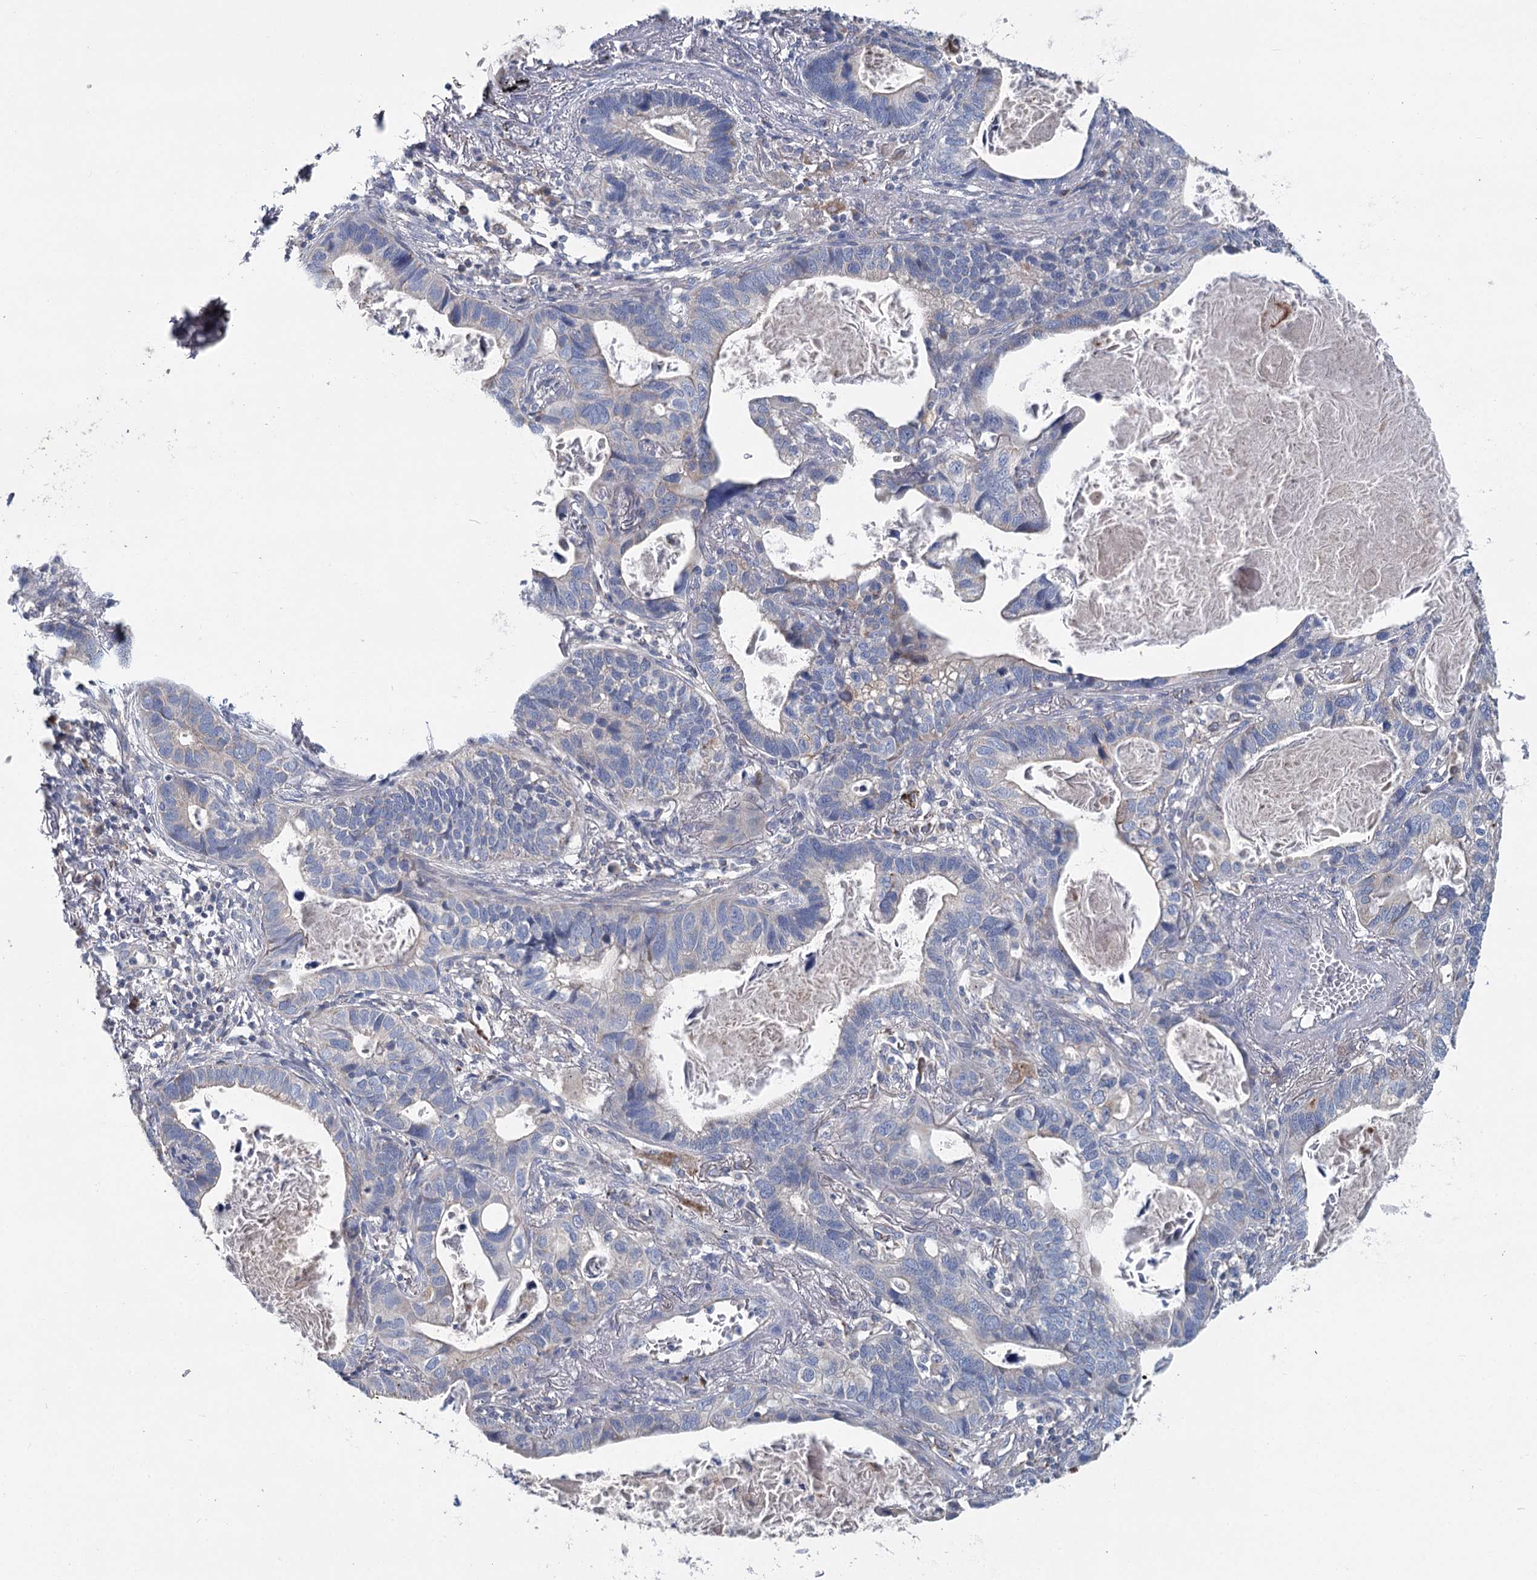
{"staining": {"intensity": "negative", "quantity": "none", "location": "none"}, "tissue": "lung cancer", "cell_type": "Tumor cells", "image_type": "cancer", "snomed": [{"axis": "morphology", "description": "Adenocarcinoma, NOS"}, {"axis": "topography", "description": "Lung"}], "caption": "This is an immunohistochemistry (IHC) image of lung adenocarcinoma. There is no positivity in tumor cells.", "gene": "ANKRD16", "patient": {"sex": "male", "age": 67}}